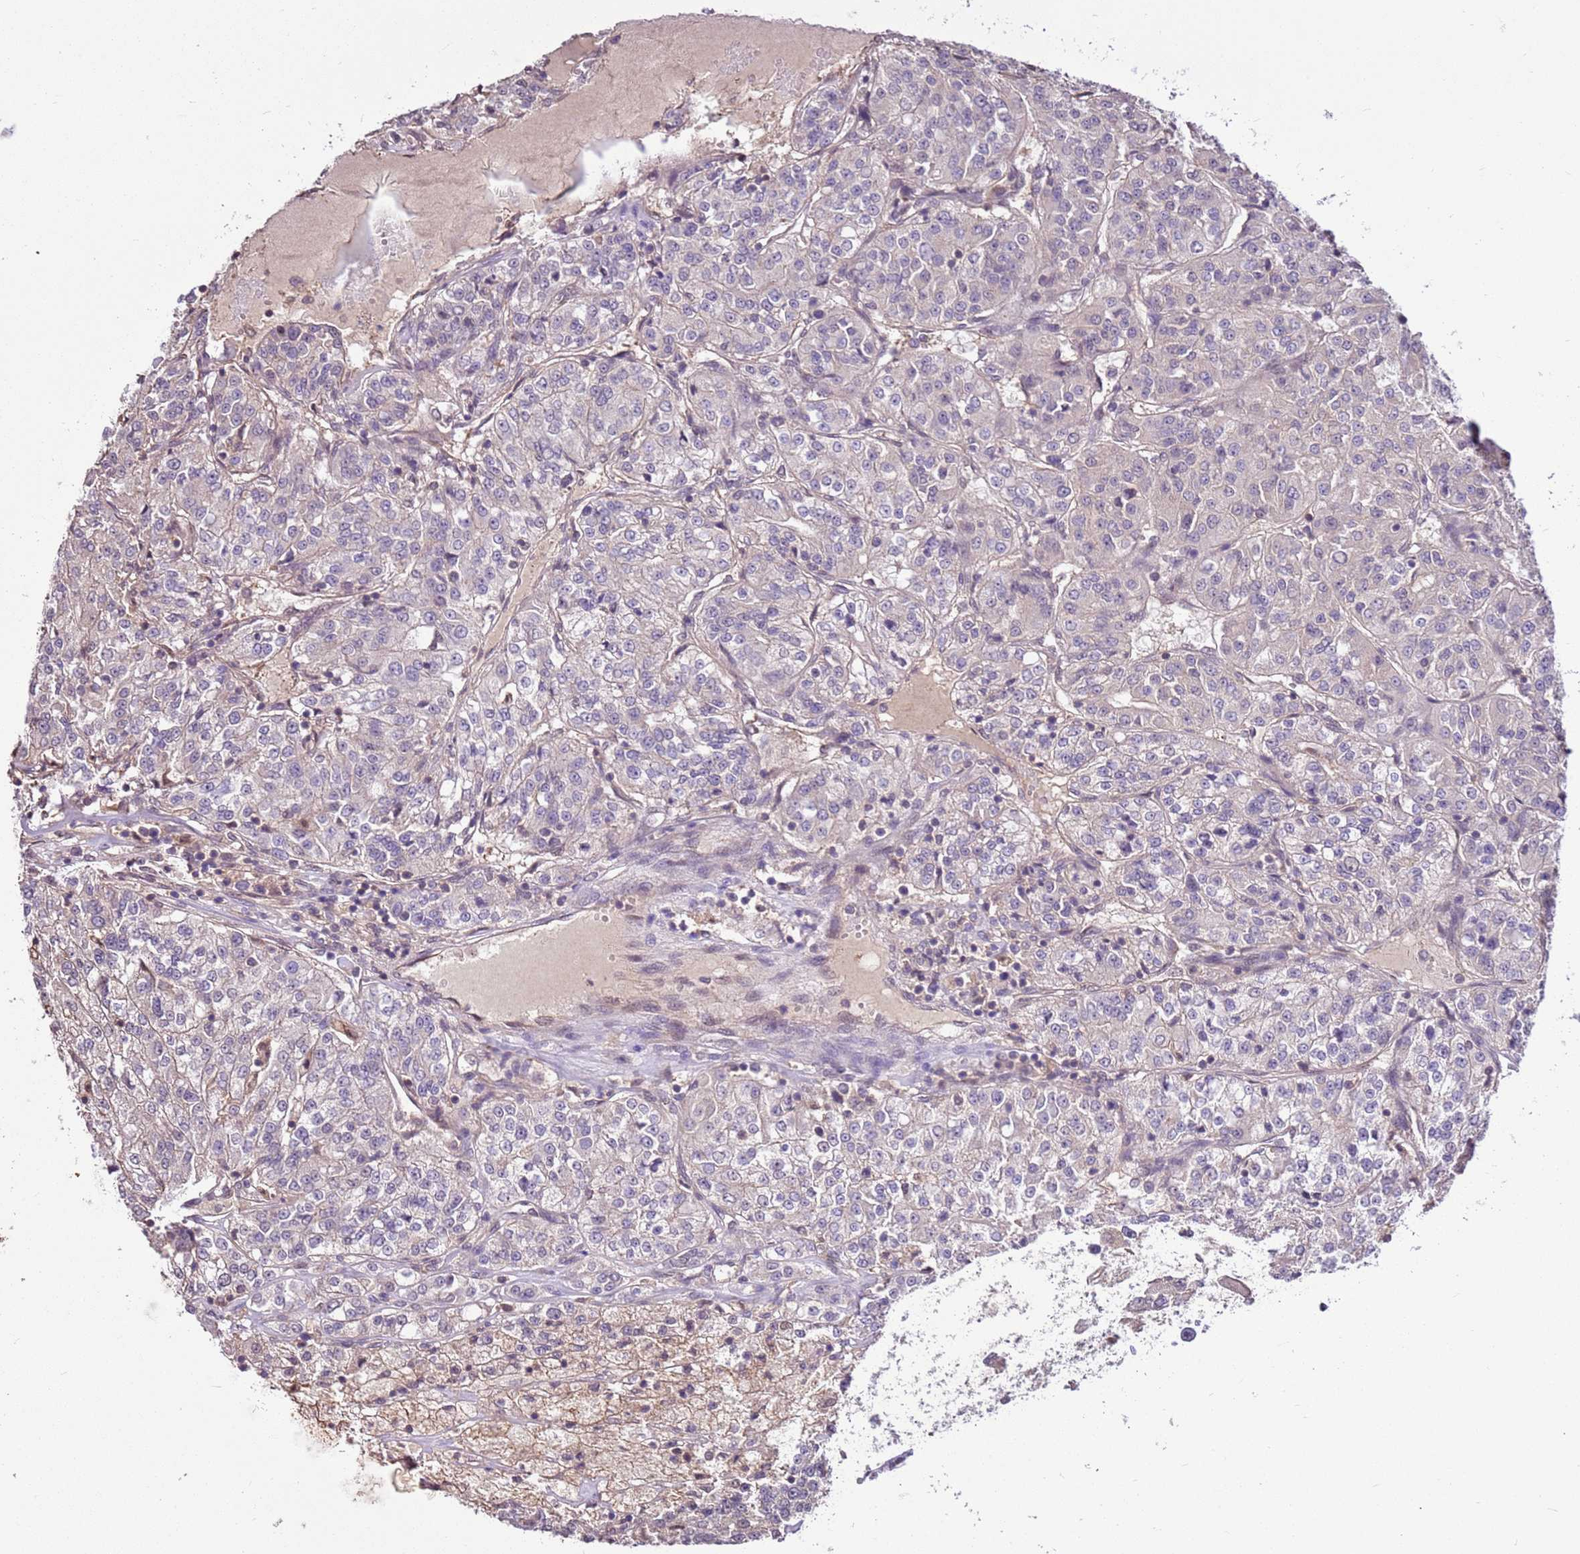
{"staining": {"intensity": "negative", "quantity": "none", "location": "none"}, "tissue": "renal cancer", "cell_type": "Tumor cells", "image_type": "cancer", "snomed": [{"axis": "morphology", "description": "Adenocarcinoma, NOS"}, {"axis": "topography", "description": "Kidney"}], "caption": "Renal adenocarcinoma stained for a protein using immunohistochemistry (IHC) shows no positivity tumor cells.", "gene": "BBS5", "patient": {"sex": "female", "age": 63}}